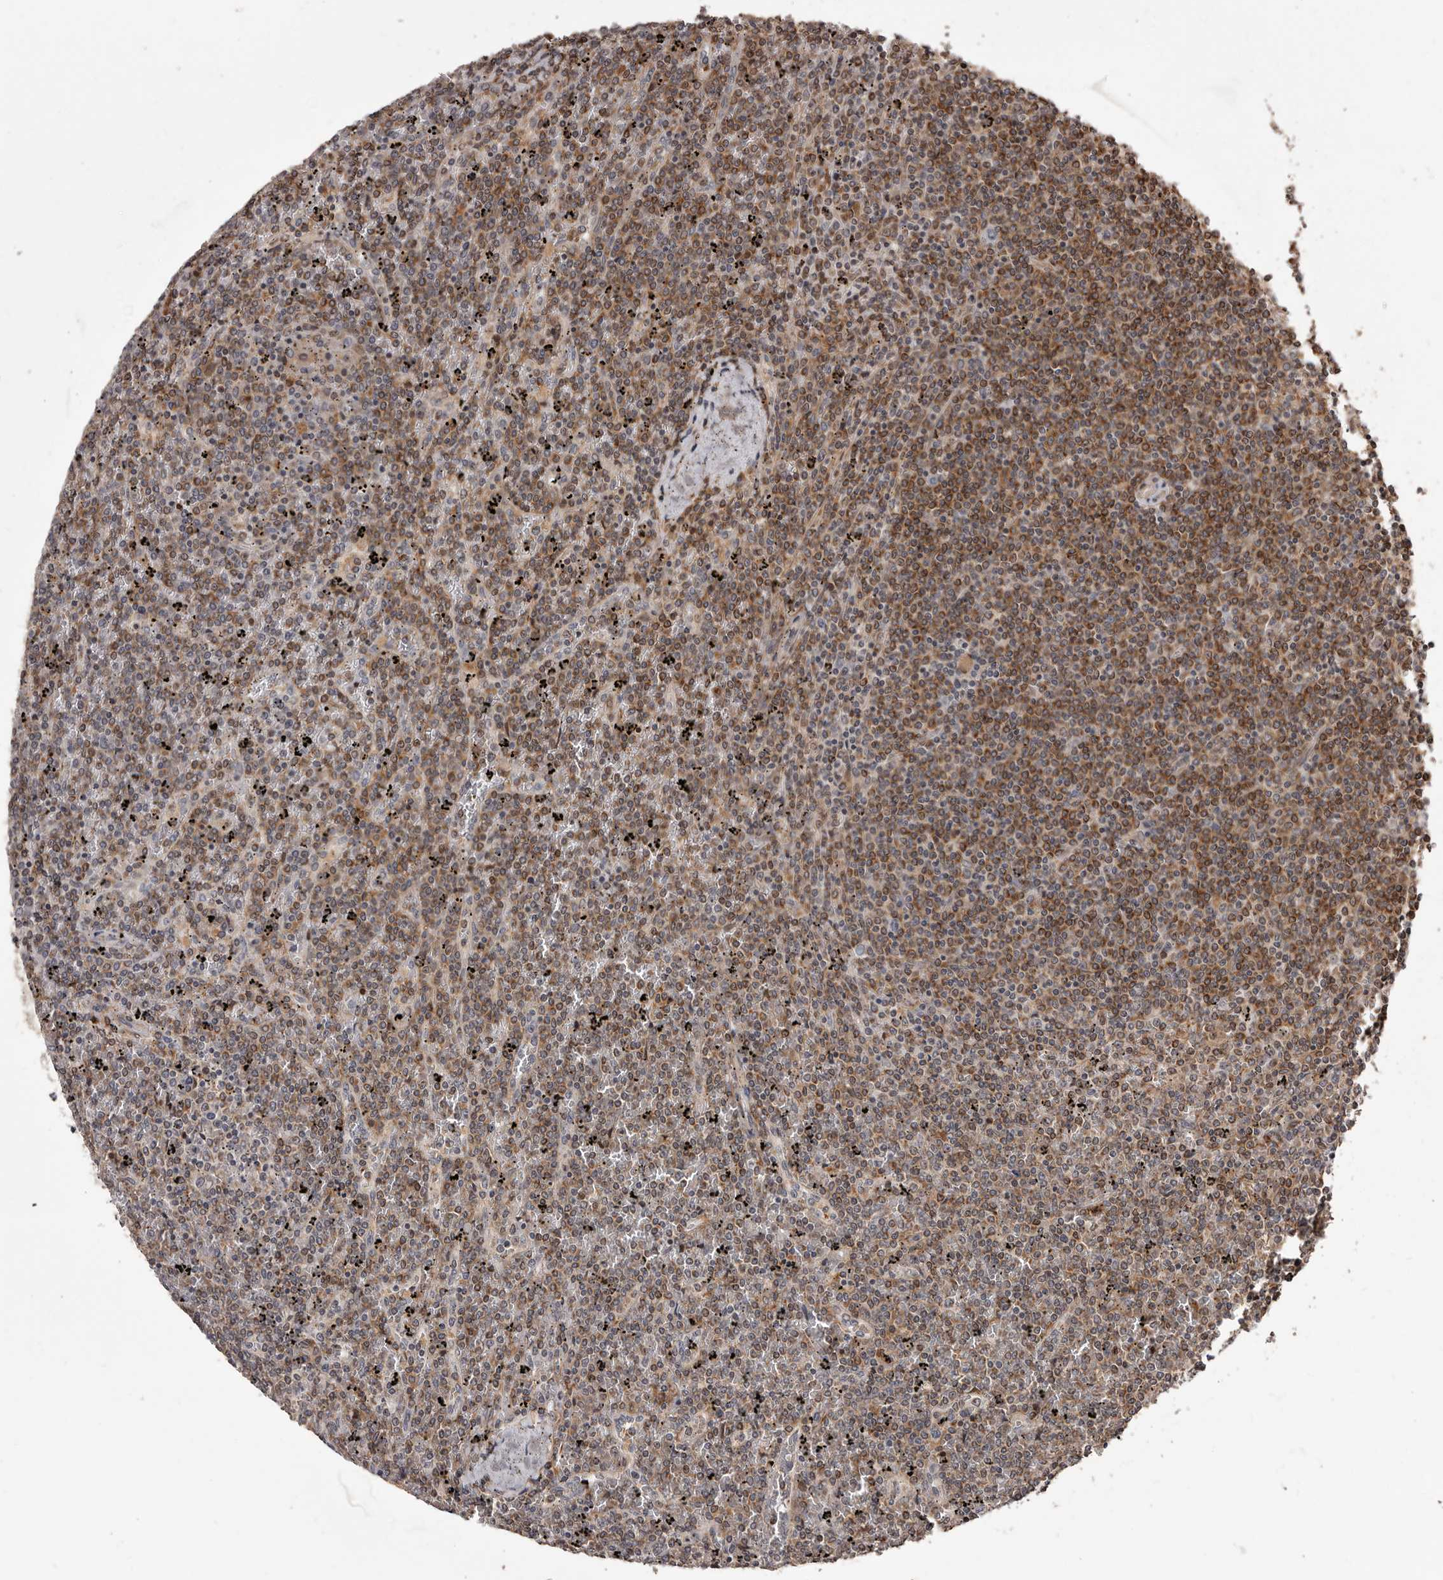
{"staining": {"intensity": "moderate", "quantity": ">75%", "location": "cytoplasmic/membranous"}, "tissue": "lymphoma", "cell_type": "Tumor cells", "image_type": "cancer", "snomed": [{"axis": "morphology", "description": "Malignant lymphoma, non-Hodgkin's type, Low grade"}, {"axis": "topography", "description": "Spleen"}], "caption": "This is an image of IHC staining of lymphoma, which shows moderate positivity in the cytoplasmic/membranous of tumor cells.", "gene": "ZCCHC7", "patient": {"sex": "female", "age": 19}}